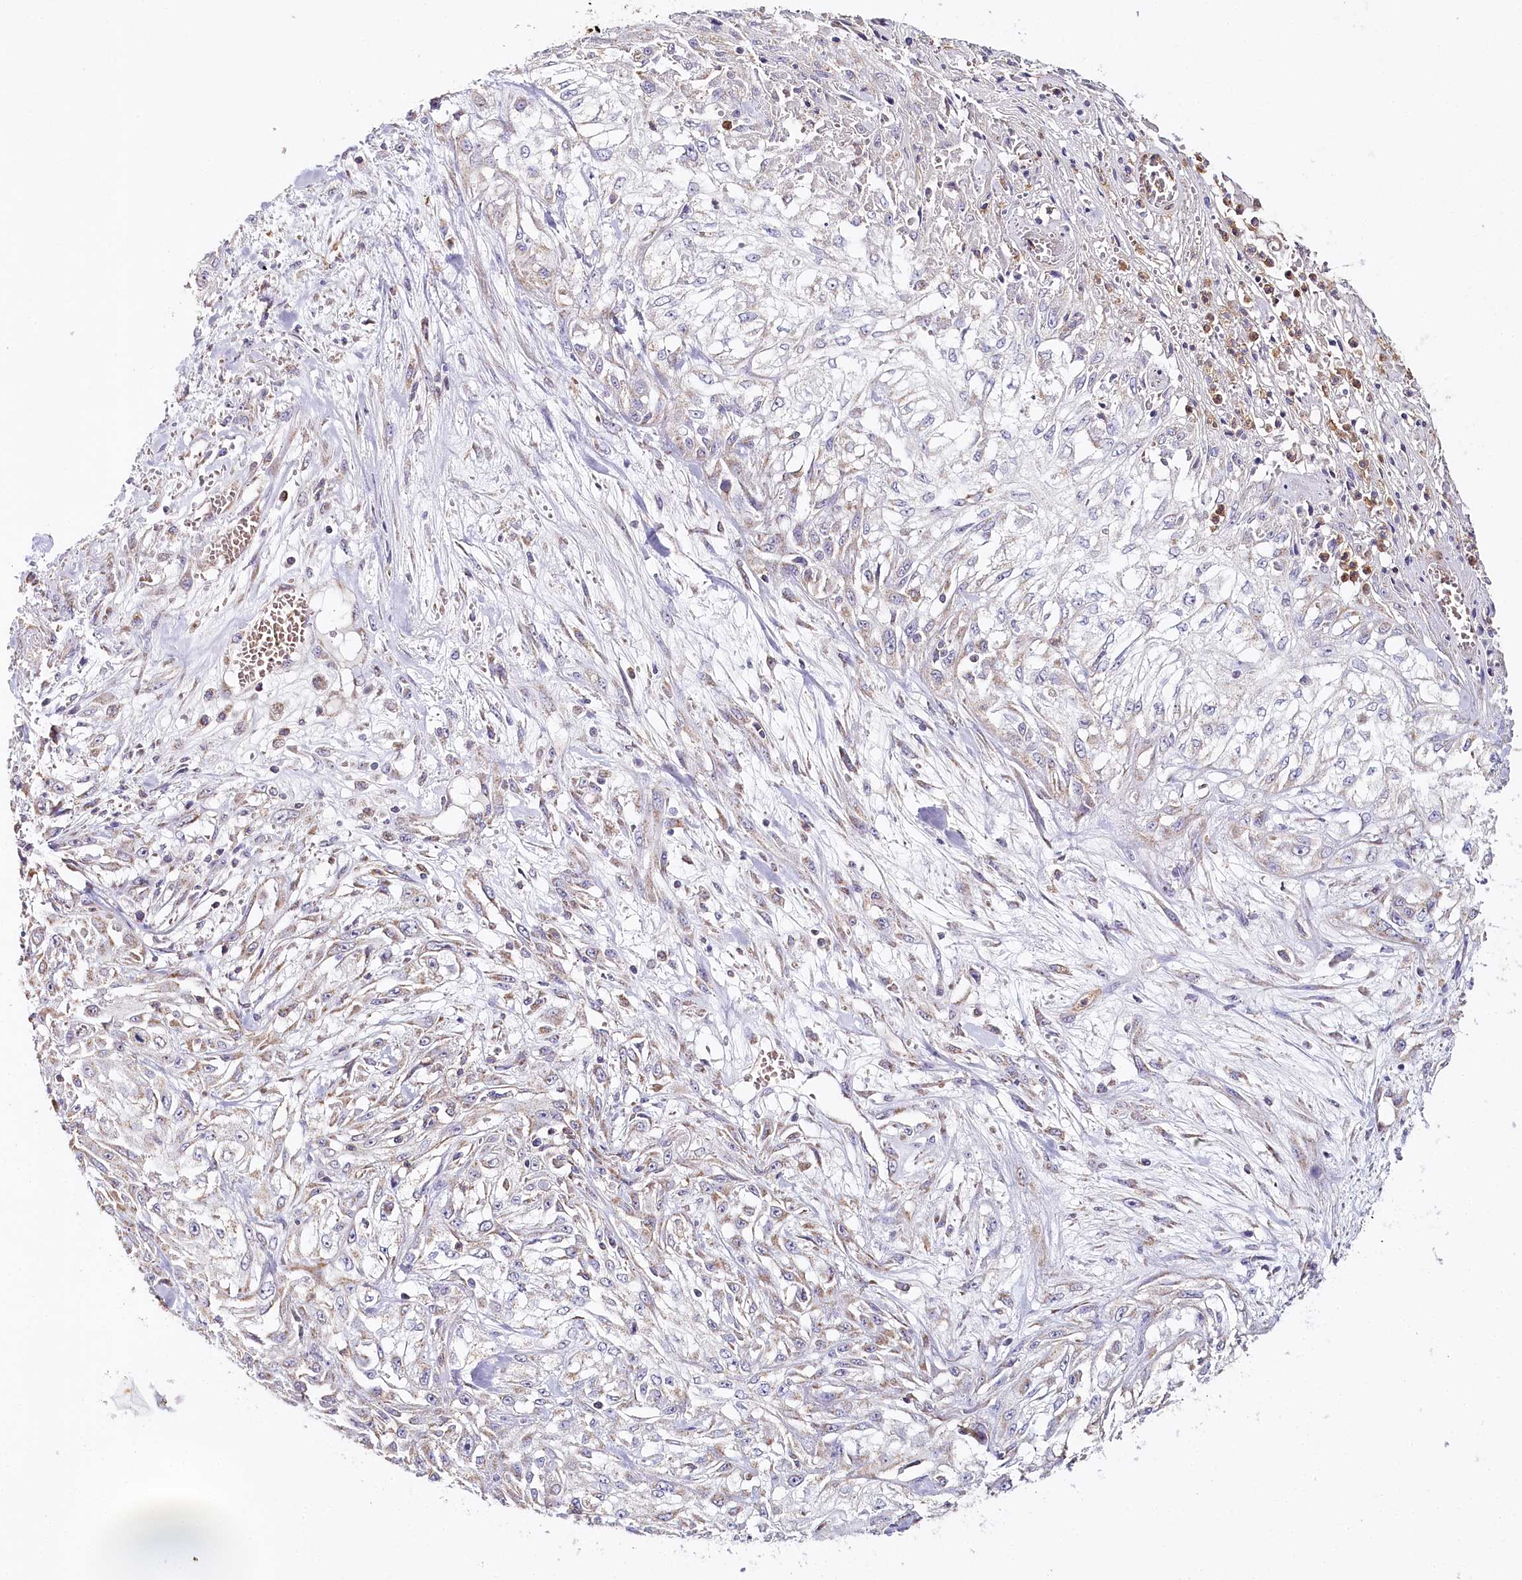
{"staining": {"intensity": "weak", "quantity": "25%-75%", "location": "cytoplasmic/membranous"}, "tissue": "skin cancer", "cell_type": "Tumor cells", "image_type": "cancer", "snomed": [{"axis": "morphology", "description": "Squamous cell carcinoma, NOS"}, {"axis": "morphology", "description": "Squamous cell carcinoma, metastatic, NOS"}, {"axis": "topography", "description": "Skin"}, {"axis": "topography", "description": "Lymph node"}], "caption": "Immunohistochemical staining of human skin metastatic squamous cell carcinoma reveals low levels of weak cytoplasmic/membranous staining in approximately 25%-75% of tumor cells.", "gene": "MMP25", "patient": {"sex": "male", "age": 75}}